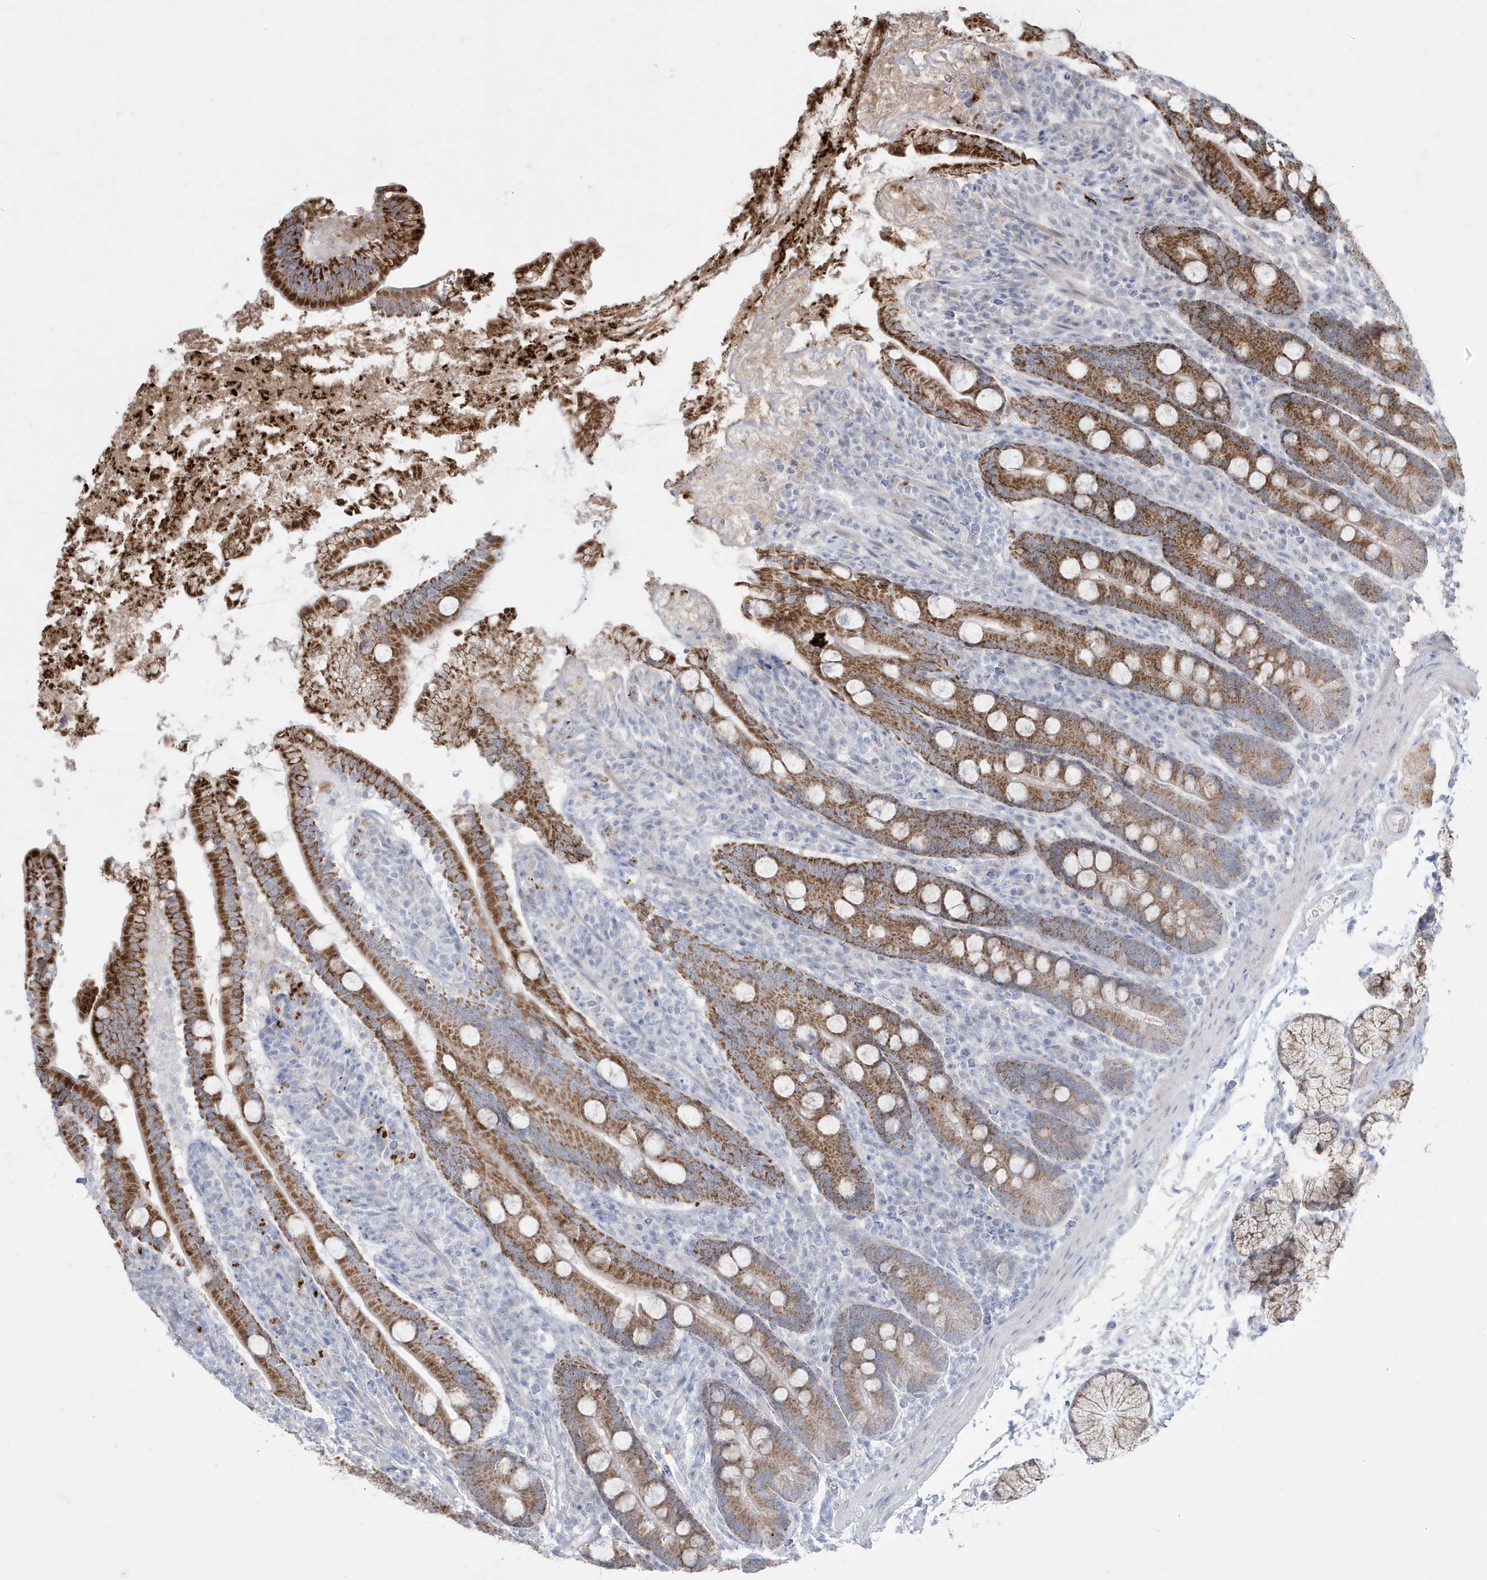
{"staining": {"intensity": "moderate", "quantity": ">75%", "location": "cytoplasmic/membranous"}, "tissue": "duodenum", "cell_type": "Glandular cells", "image_type": "normal", "snomed": [{"axis": "morphology", "description": "Normal tissue, NOS"}, {"axis": "topography", "description": "Duodenum"}], "caption": "A high-resolution histopathology image shows immunohistochemistry (IHC) staining of benign duodenum, which demonstrates moderate cytoplasmic/membranous expression in about >75% of glandular cells.", "gene": "FNDC1", "patient": {"sex": "male", "age": 35}}